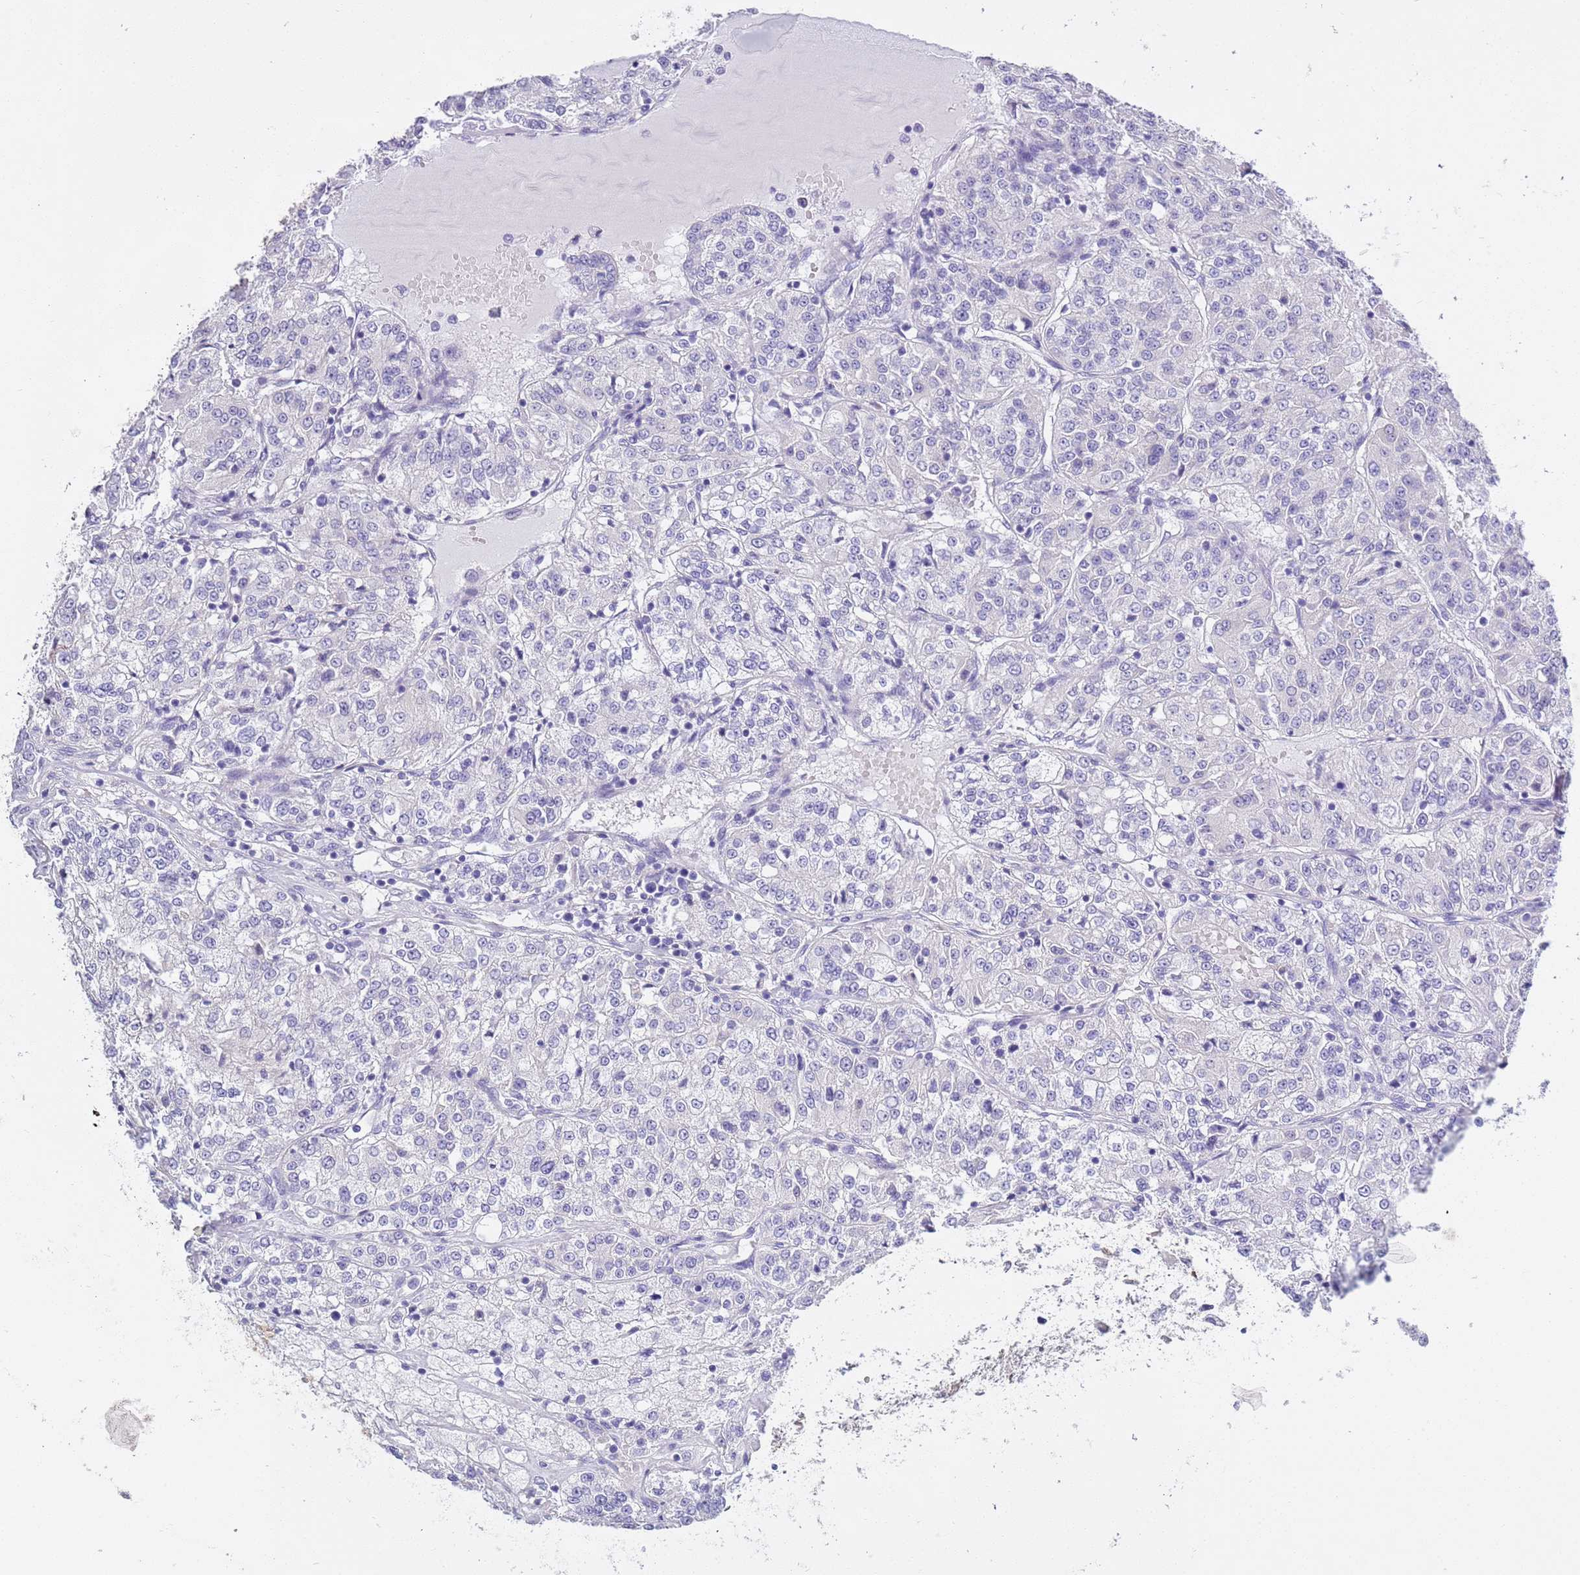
{"staining": {"intensity": "negative", "quantity": "none", "location": "none"}, "tissue": "renal cancer", "cell_type": "Tumor cells", "image_type": "cancer", "snomed": [{"axis": "morphology", "description": "Adenocarcinoma, NOS"}, {"axis": "topography", "description": "Kidney"}], "caption": "A histopathology image of human renal cancer is negative for staining in tumor cells.", "gene": "BRMS1L", "patient": {"sex": "female", "age": 63}}